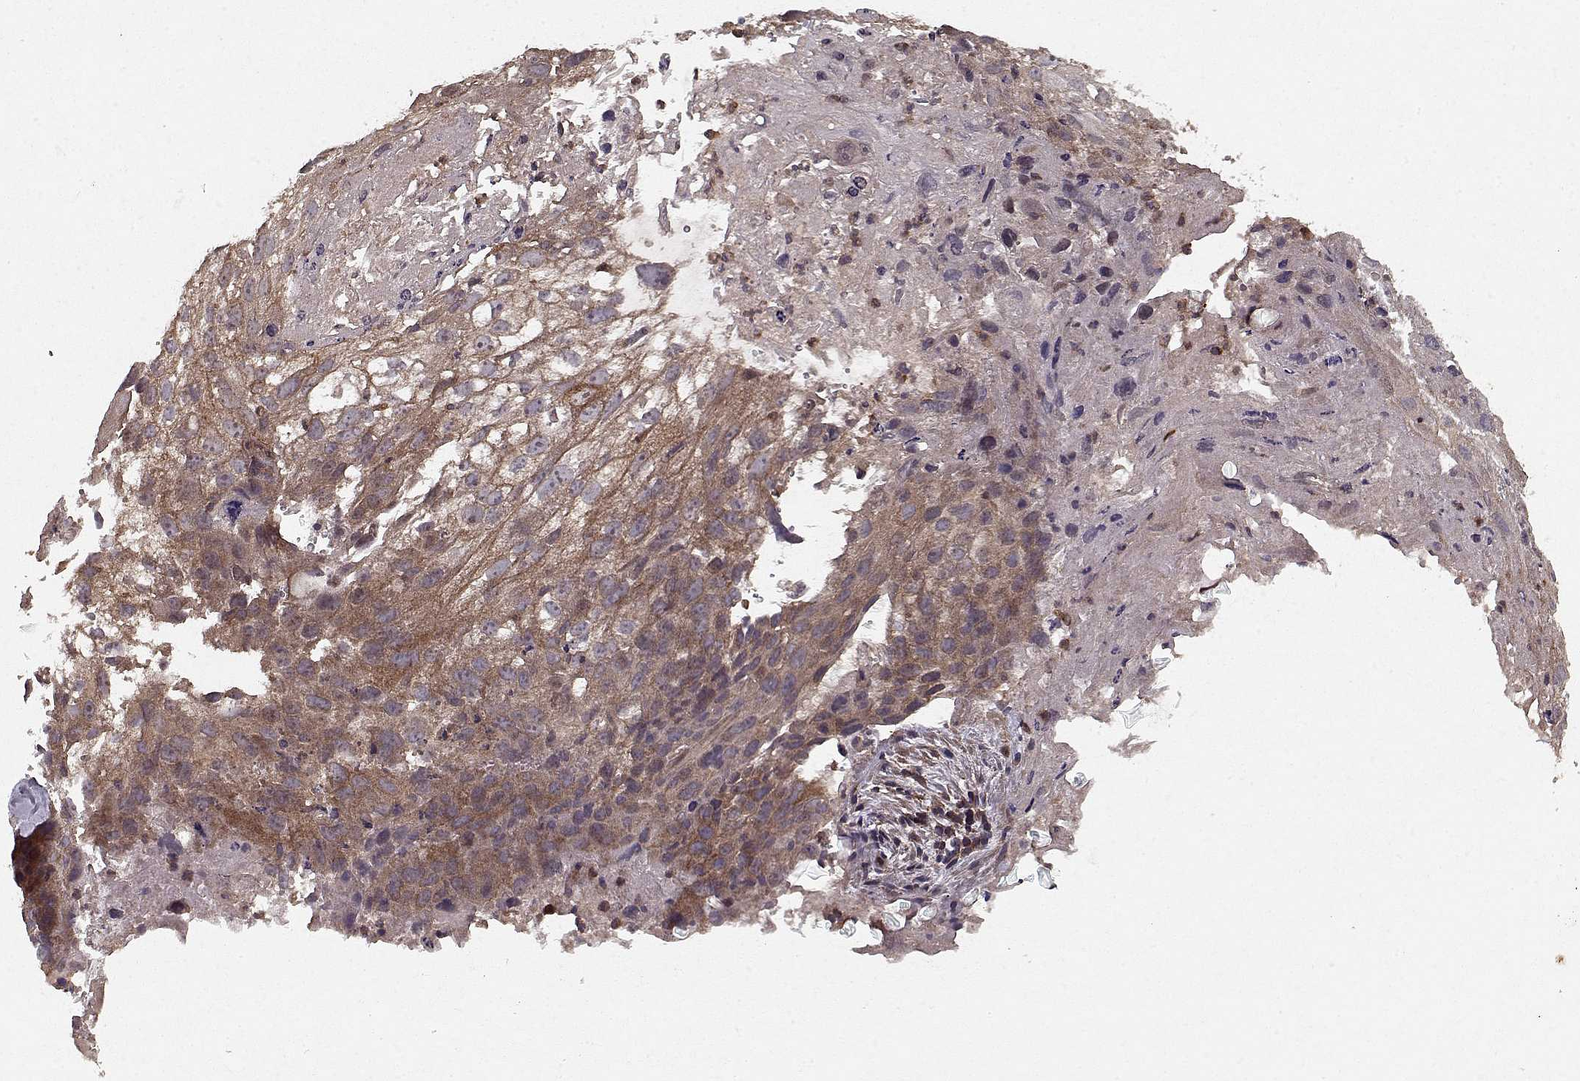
{"staining": {"intensity": "moderate", "quantity": ">75%", "location": "cytoplasmic/membranous"}, "tissue": "cervical cancer", "cell_type": "Tumor cells", "image_type": "cancer", "snomed": [{"axis": "morphology", "description": "Squamous cell carcinoma, NOS"}, {"axis": "topography", "description": "Cervix"}], "caption": "A histopathology image showing moderate cytoplasmic/membranous expression in about >75% of tumor cells in squamous cell carcinoma (cervical), as visualized by brown immunohistochemical staining.", "gene": "PPP1R12A", "patient": {"sex": "female", "age": 53}}